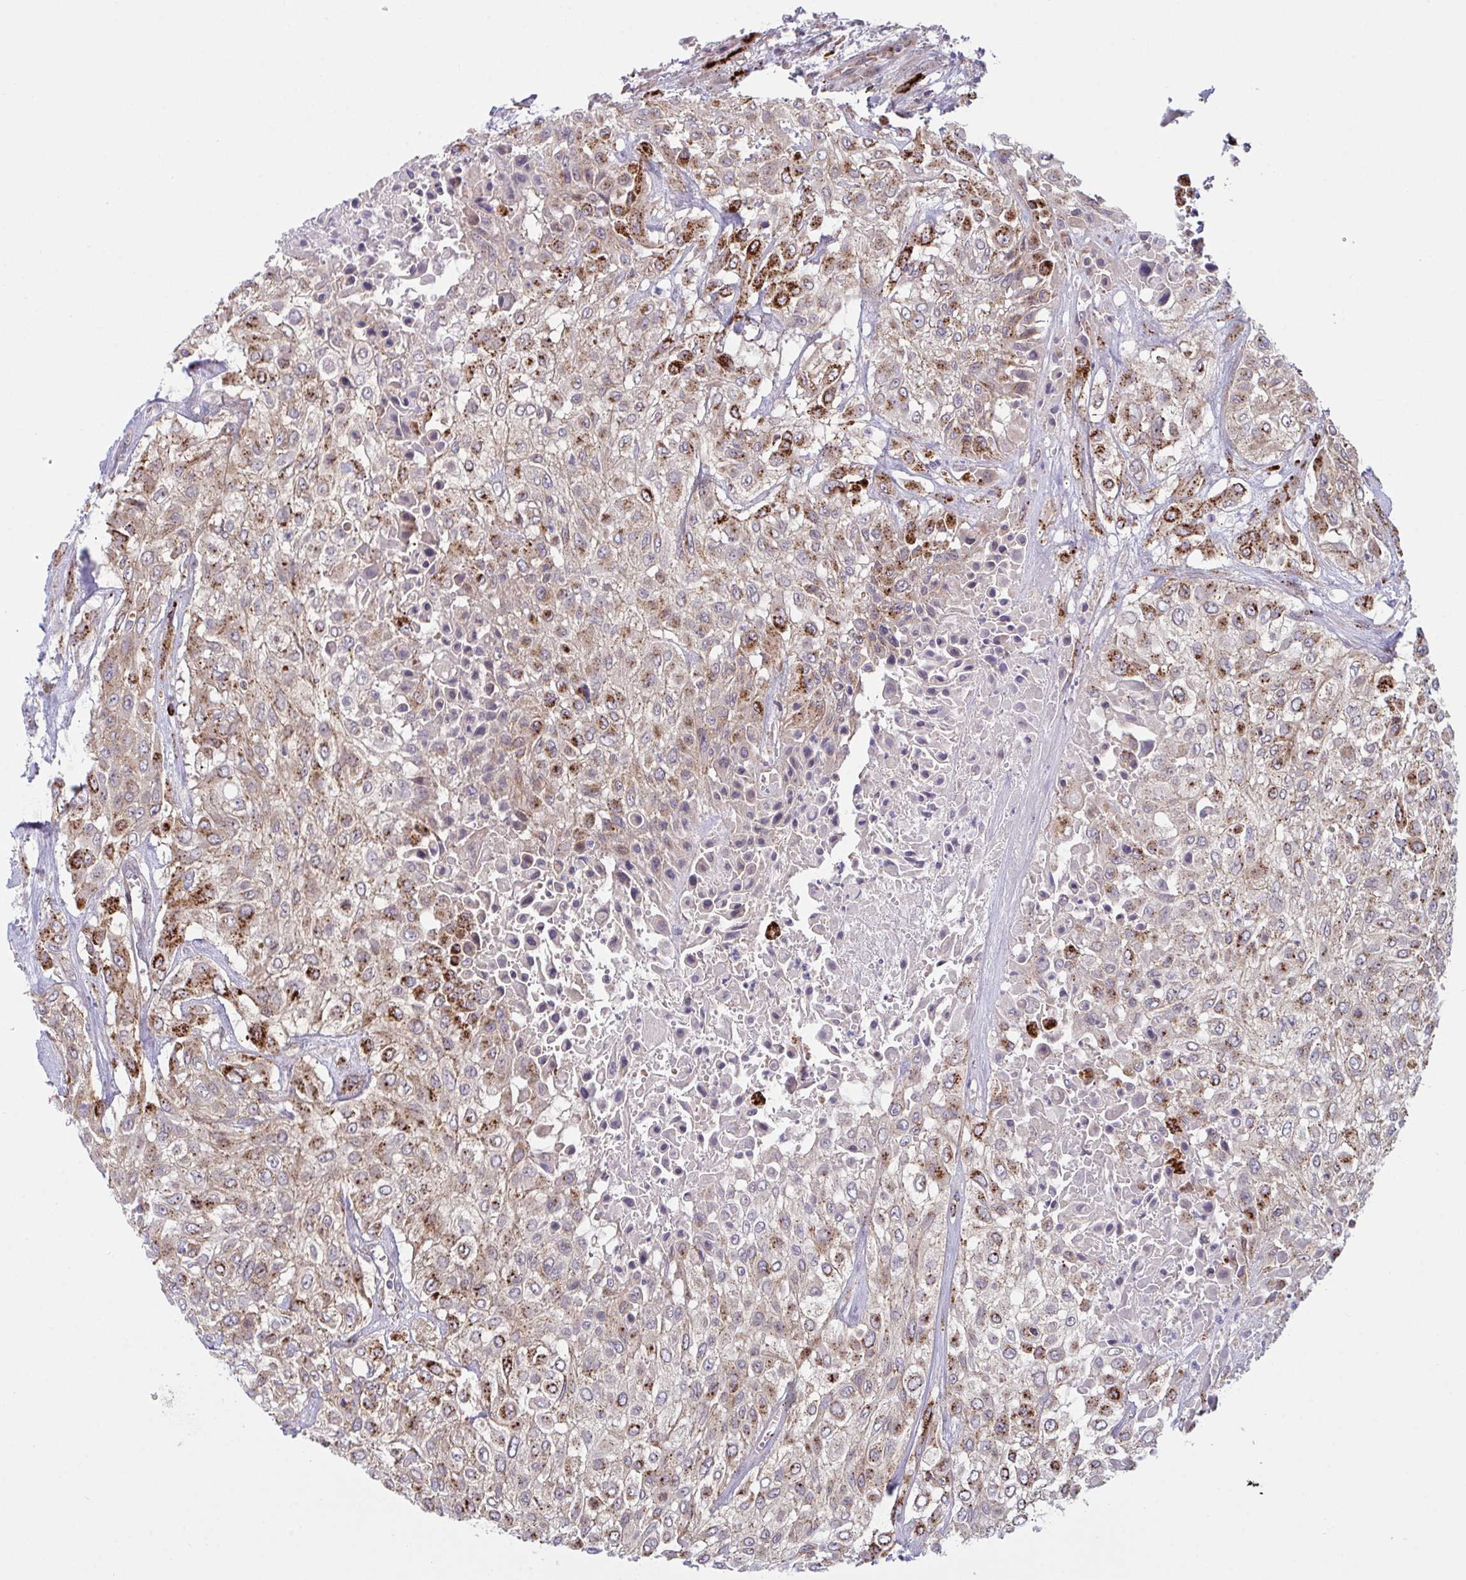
{"staining": {"intensity": "moderate", "quantity": ">75%", "location": "cytoplasmic/membranous"}, "tissue": "urothelial cancer", "cell_type": "Tumor cells", "image_type": "cancer", "snomed": [{"axis": "morphology", "description": "Urothelial carcinoma, High grade"}, {"axis": "topography", "description": "Urinary bladder"}], "caption": "IHC micrograph of neoplastic tissue: human urothelial carcinoma (high-grade) stained using IHC demonstrates medium levels of moderate protein expression localized specifically in the cytoplasmic/membranous of tumor cells, appearing as a cytoplasmic/membranous brown color.", "gene": "XAF1", "patient": {"sex": "male", "age": 57}}